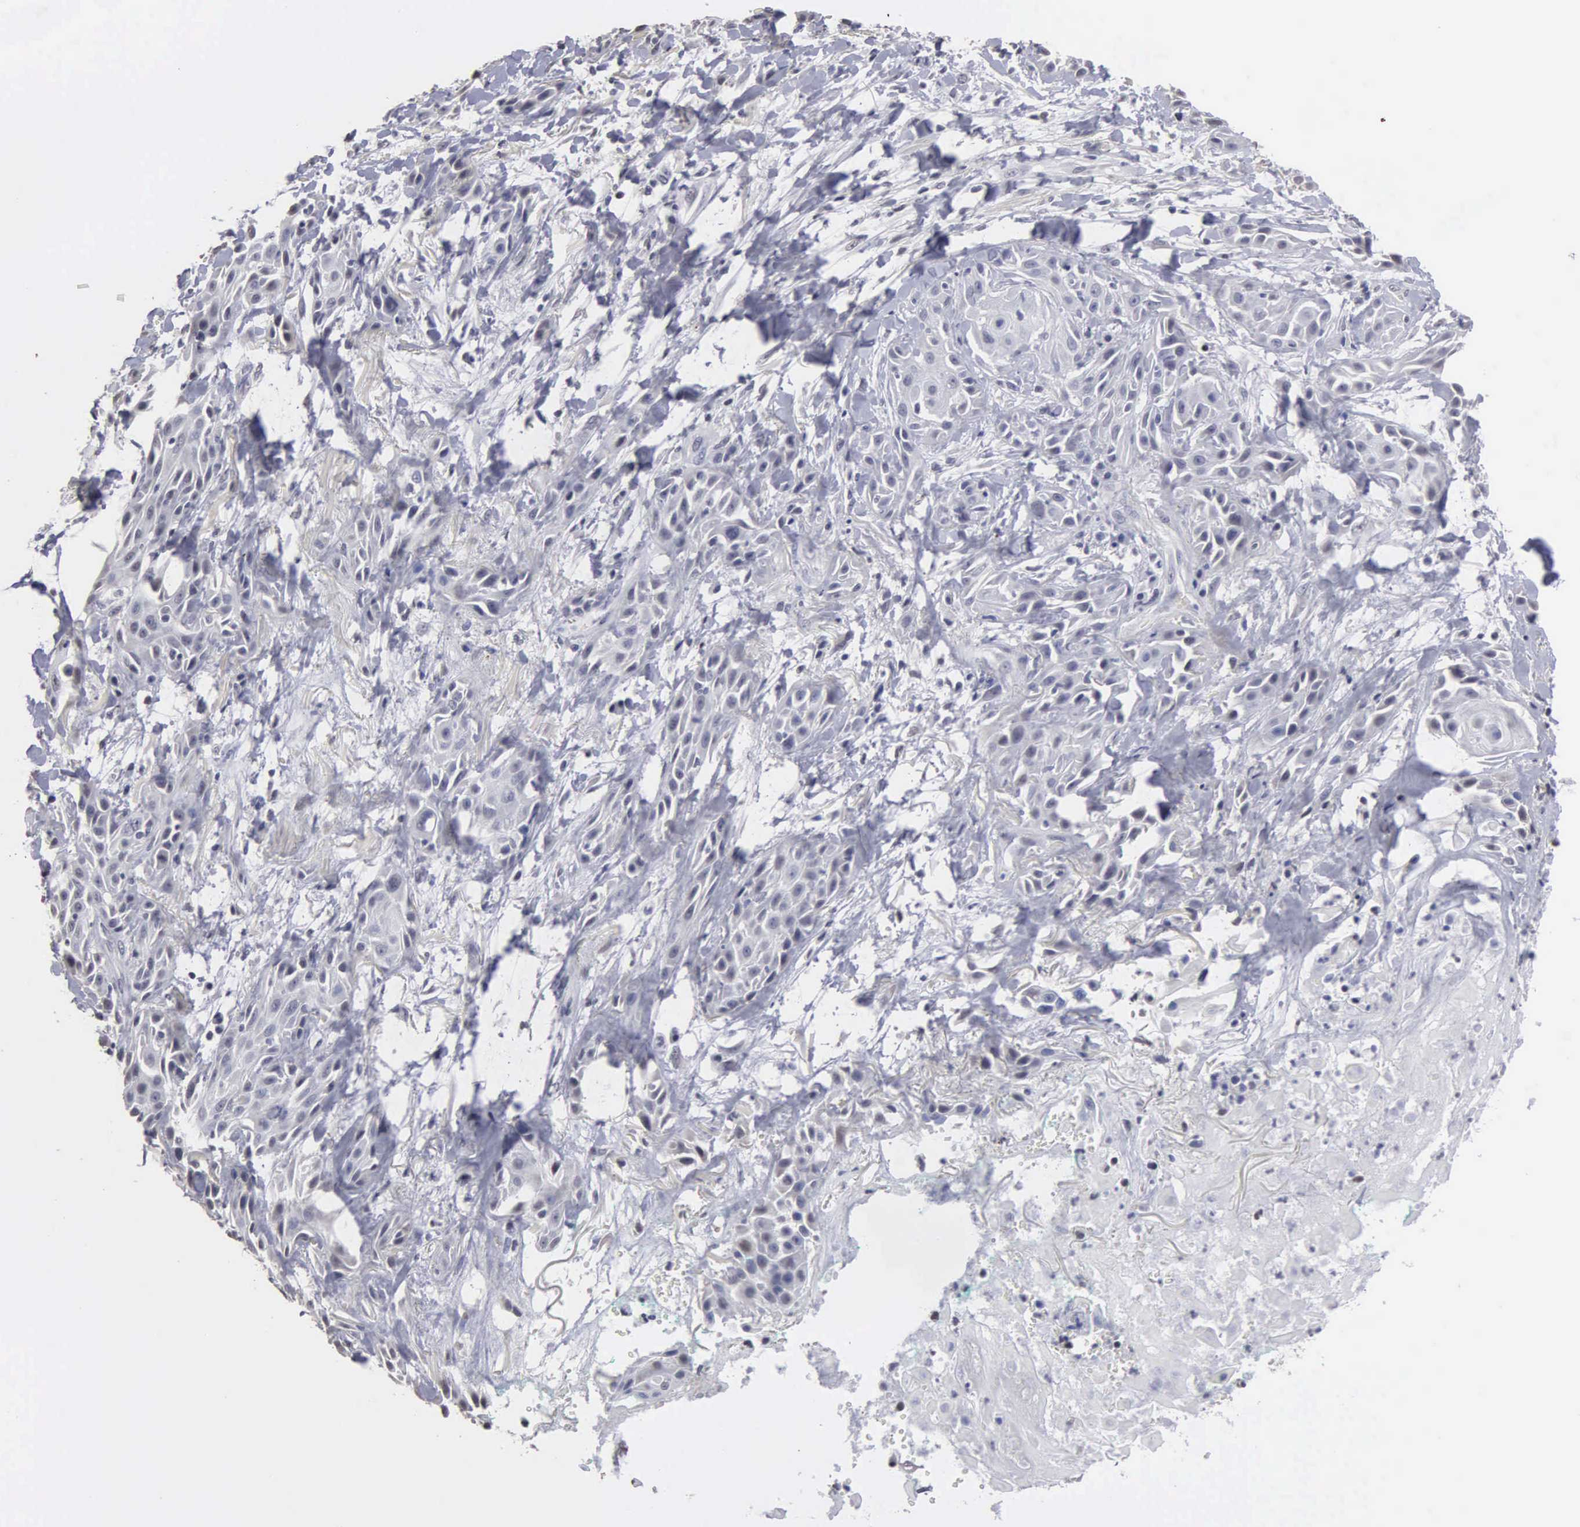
{"staining": {"intensity": "negative", "quantity": "none", "location": "none"}, "tissue": "skin cancer", "cell_type": "Tumor cells", "image_type": "cancer", "snomed": [{"axis": "morphology", "description": "Squamous cell carcinoma, NOS"}, {"axis": "topography", "description": "Skin"}, {"axis": "topography", "description": "Anal"}], "caption": "This is a micrograph of immunohistochemistry (IHC) staining of skin cancer (squamous cell carcinoma), which shows no positivity in tumor cells.", "gene": "UPB1", "patient": {"sex": "male", "age": 64}}